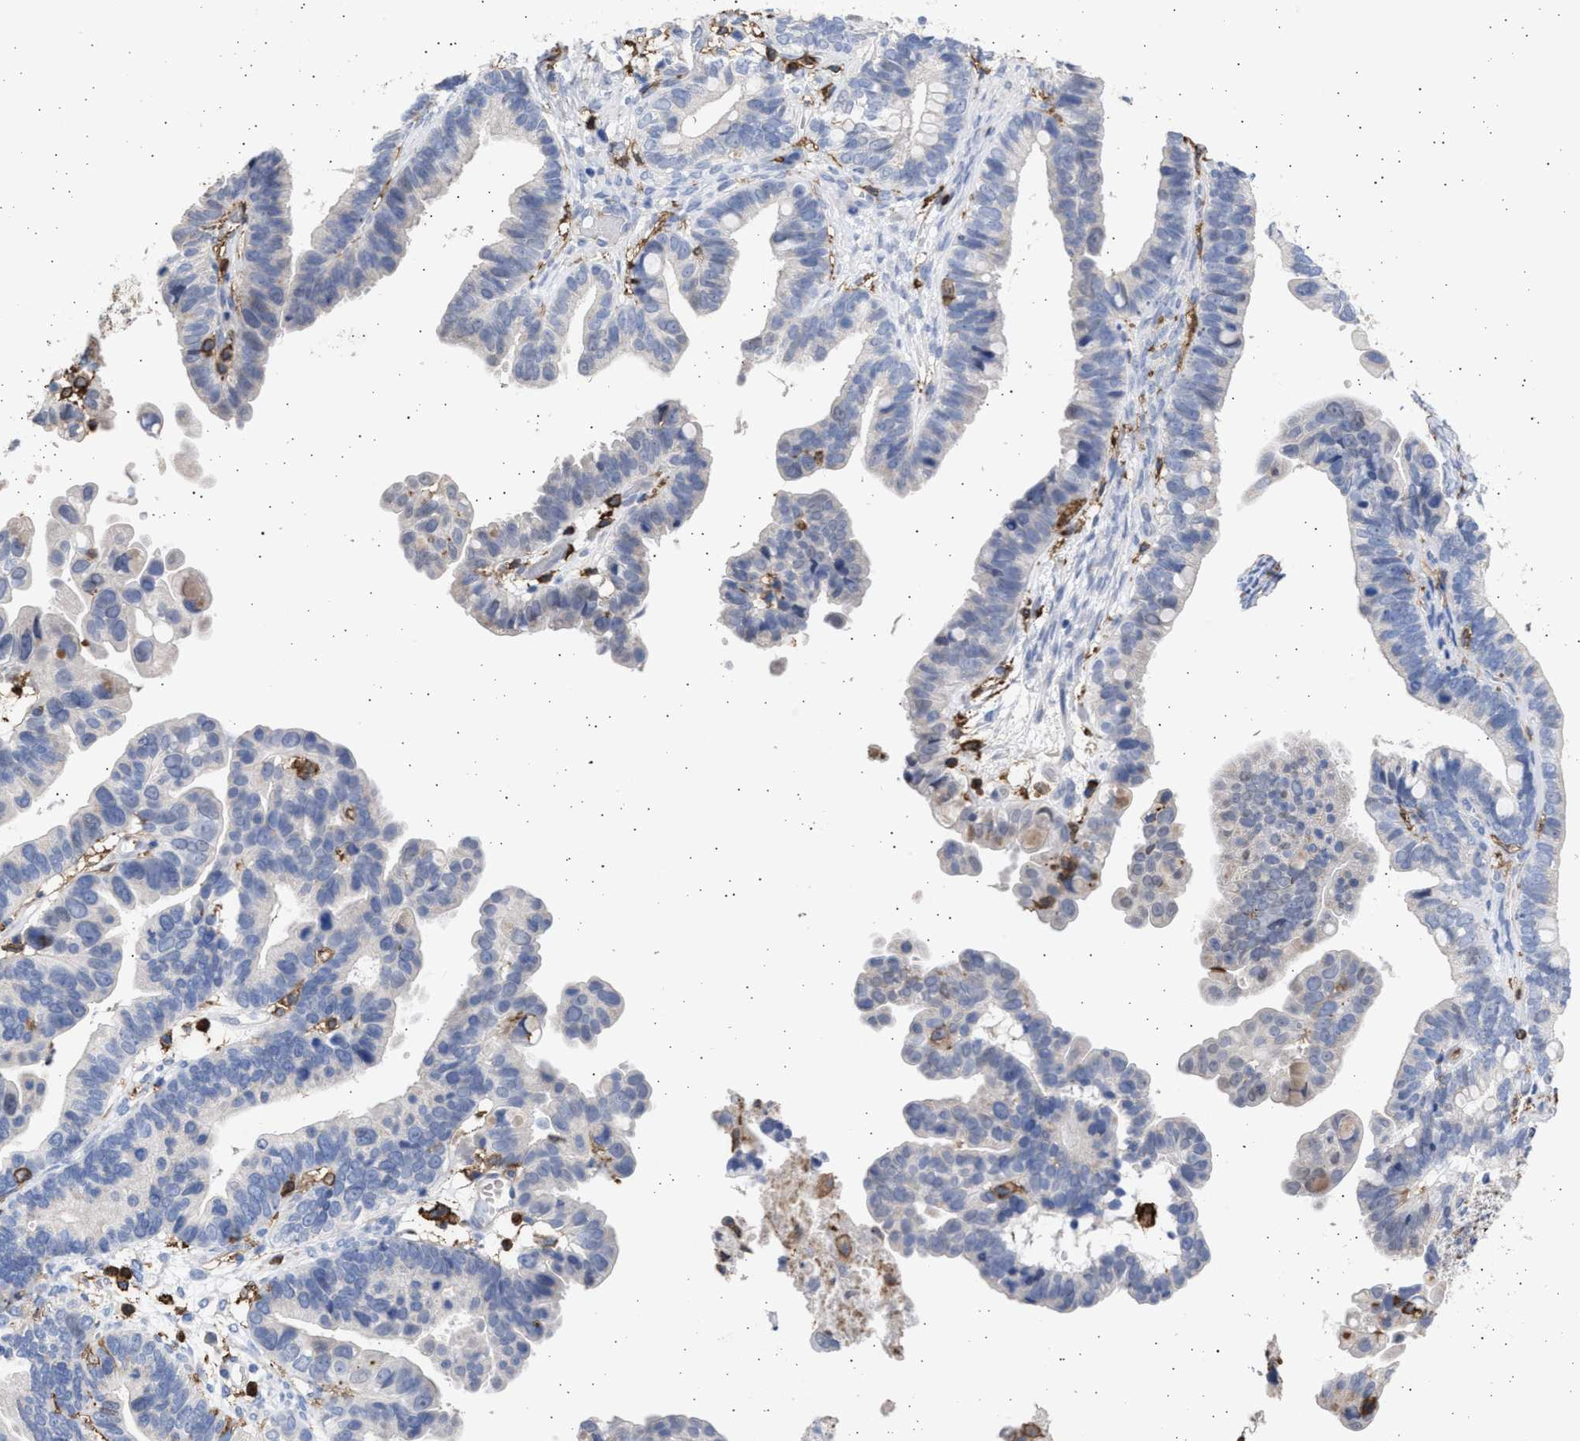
{"staining": {"intensity": "negative", "quantity": "none", "location": "none"}, "tissue": "ovarian cancer", "cell_type": "Tumor cells", "image_type": "cancer", "snomed": [{"axis": "morphology", "description": "Cystadenocarcinoma, serous, NOS"}, {"axis": "topography", "description": "Ovary"}], "caption": "A photomicrograph of human serous cystadenocarcinoma (ovarian) is negative for staining in tumor cells.", "gene": "FCER1A", "patient": {"sex": "female", "age": 56}}